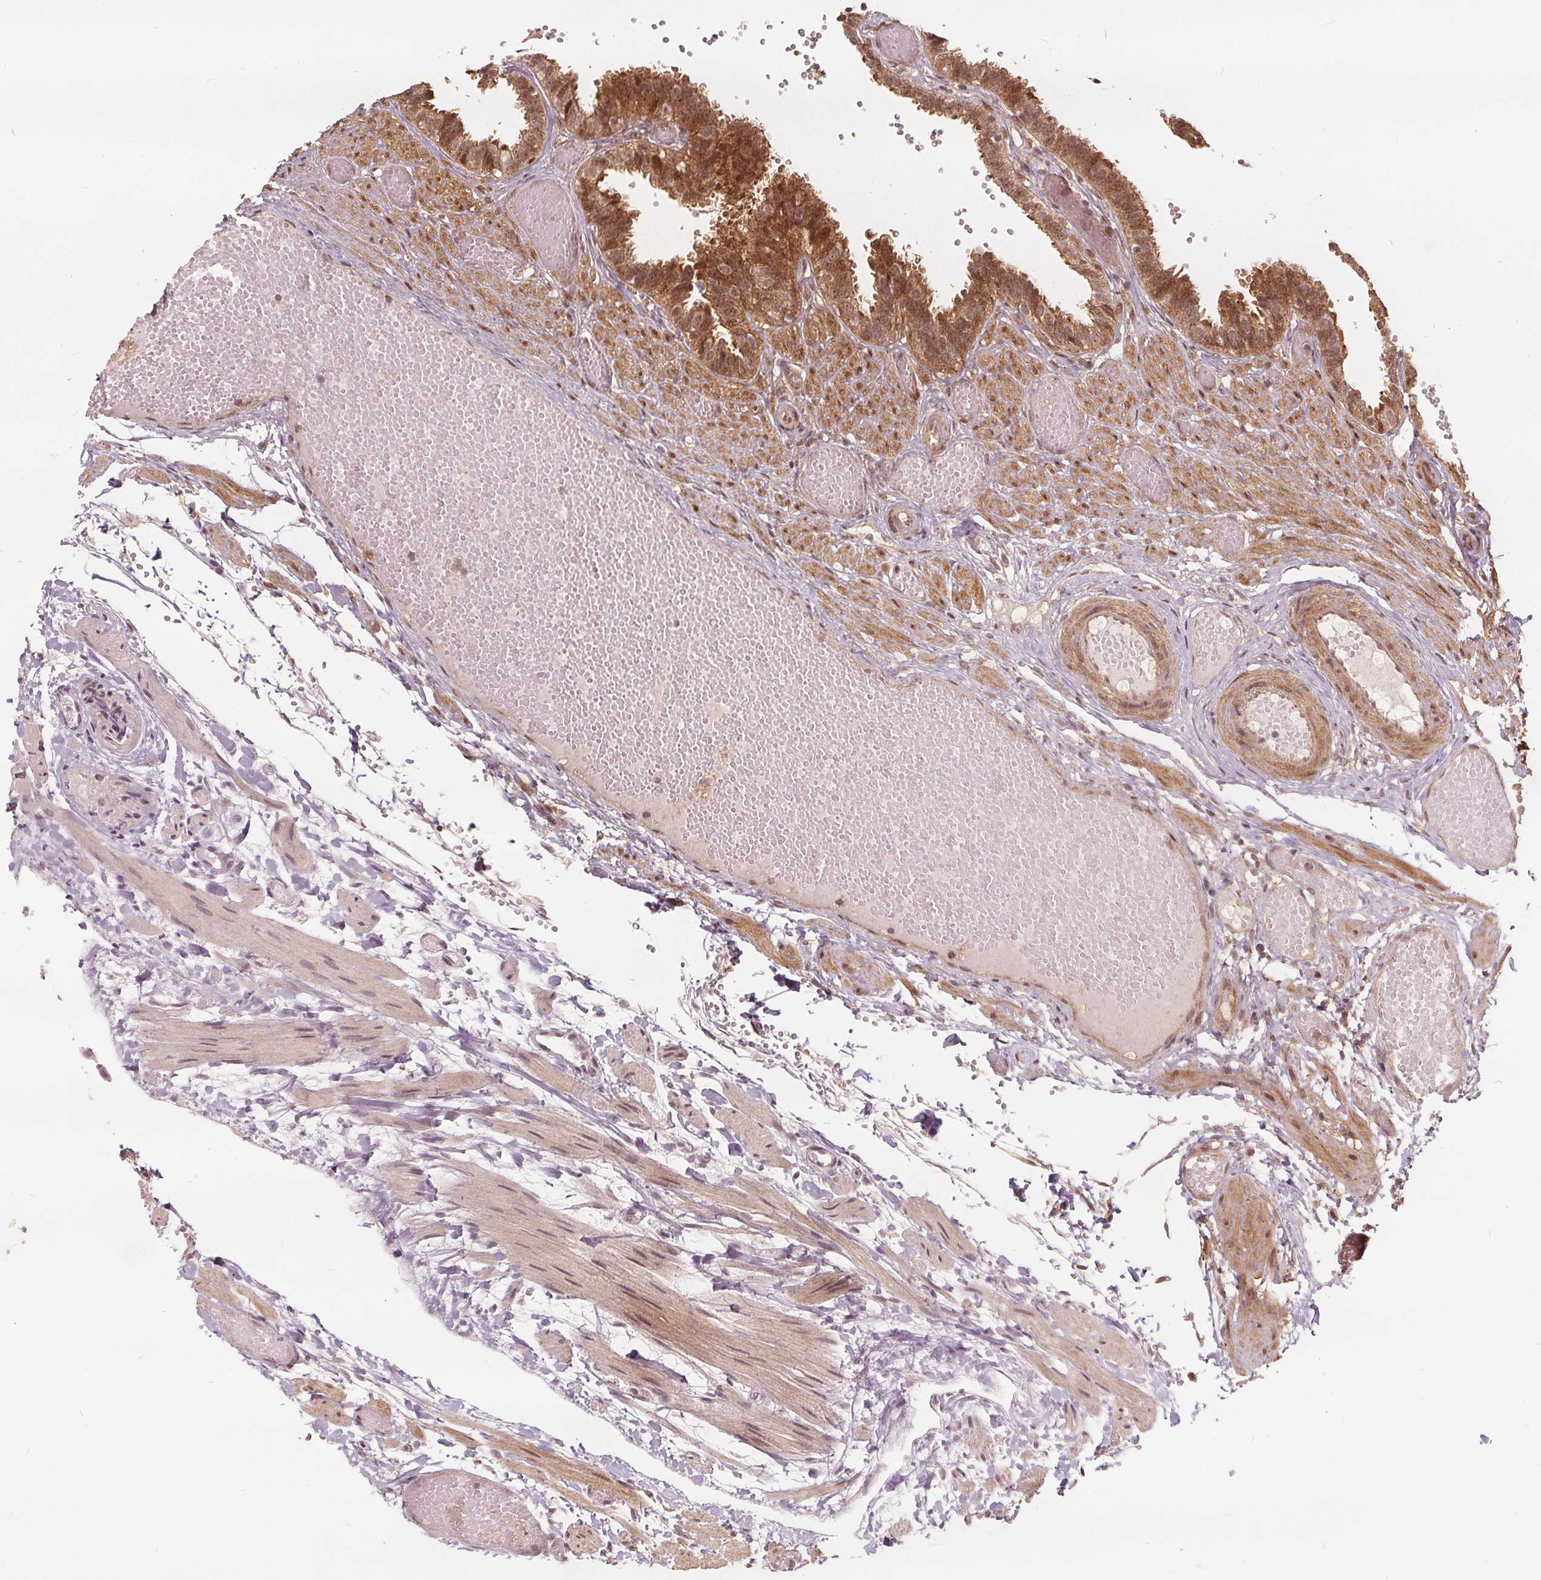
{"staining": {"intensity": "moderate", "quantity": ">75%", "location": "cytoplasmic/membranous,nuclear"}, "tissue": "fallopian tube", "cell_type": "Glandular cells", "image_type": "normal", "snomed": [{"axis": "morphology", "description": "Normal tissue, NOS"}, {"axis": "topography", "description": "Fallopian tube"}], "caption": "Immunohistochemistry of normal fallopian tube exhibits medium levels of moderate cytoplasmic/membranous,nuclear expression in about >75% of glandular cells.", "gene": "PPP1CB", "patient": {"sex": "female", "age": 37}}